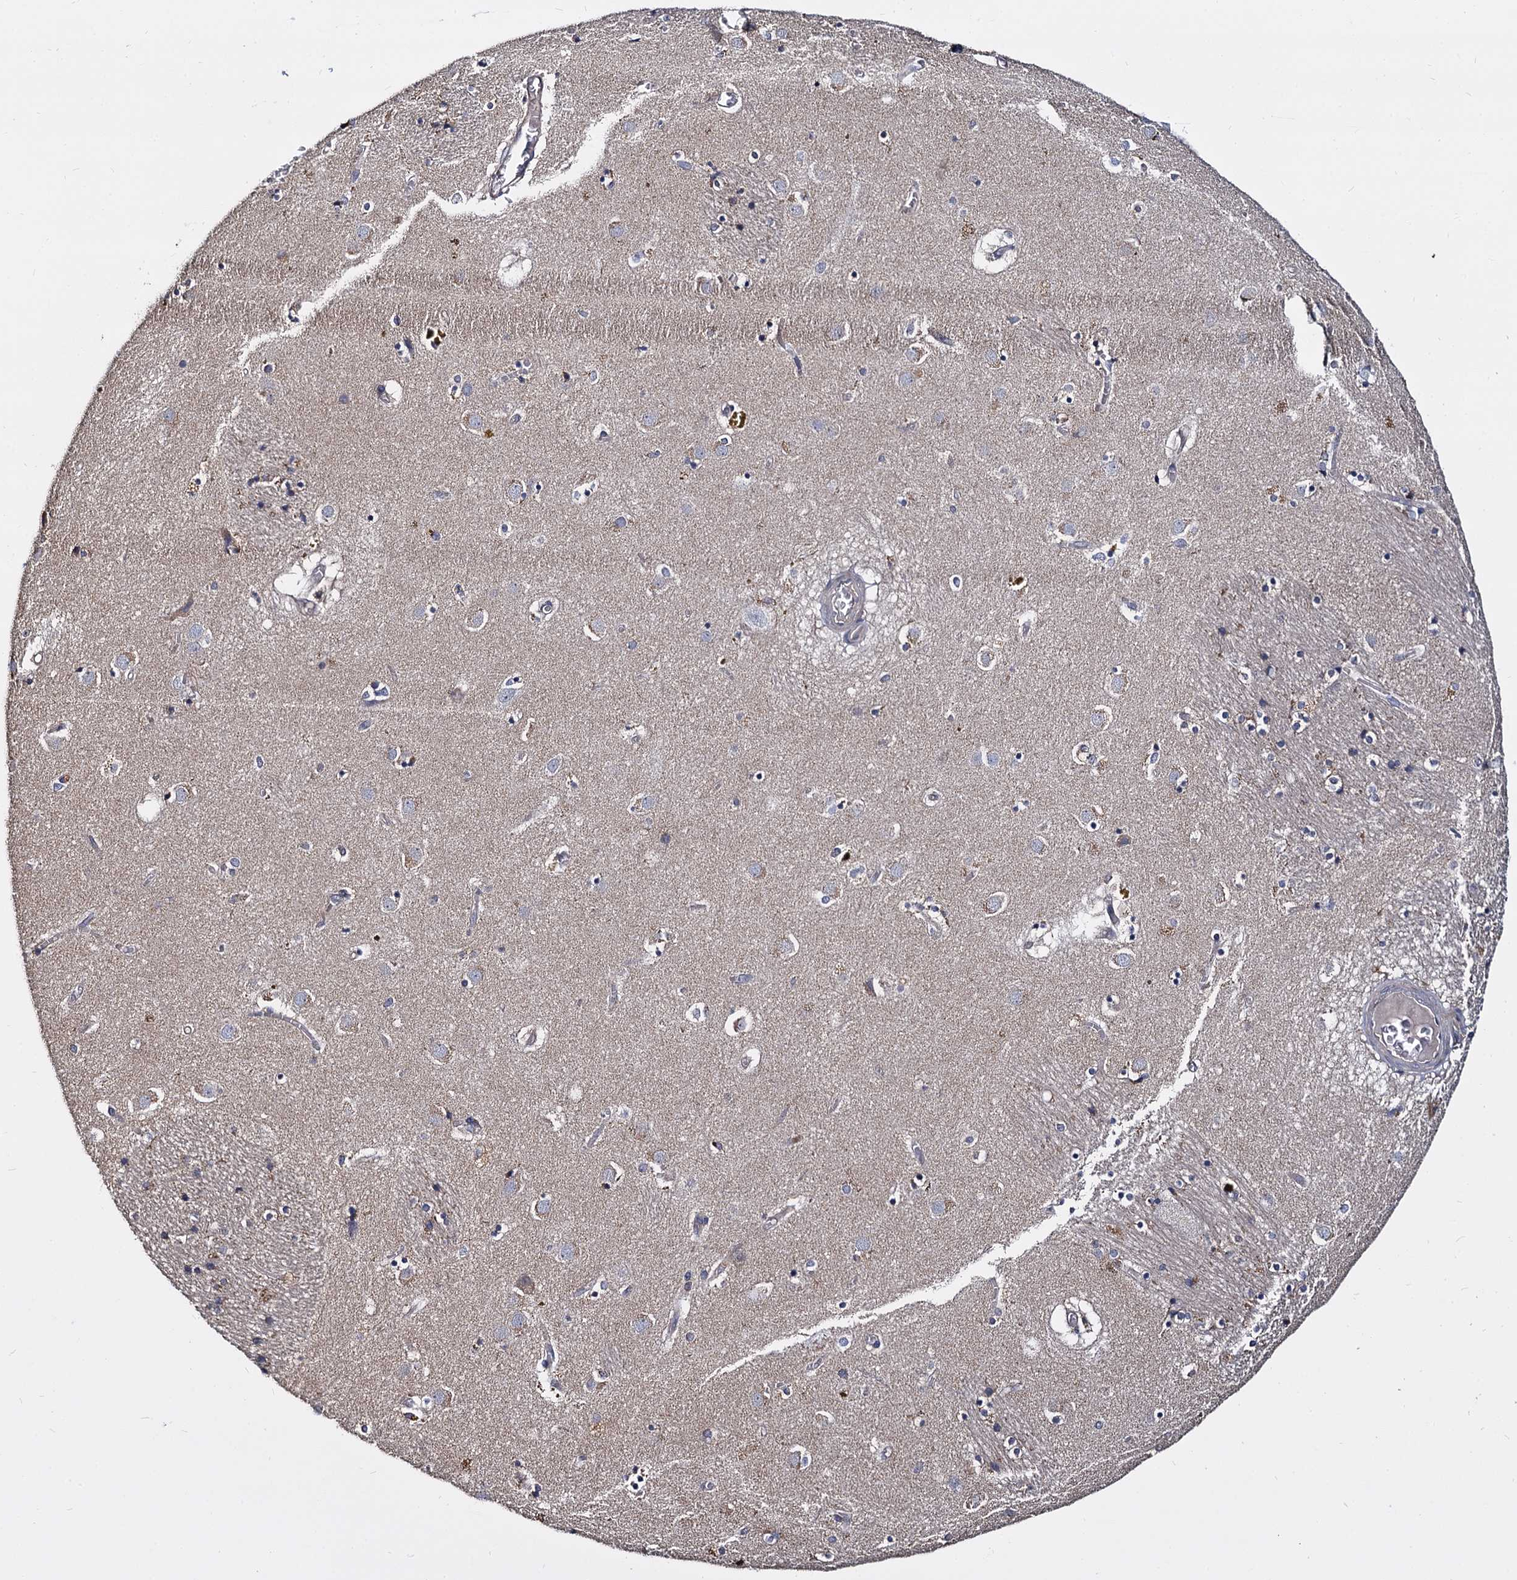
{"staining": {"intensity": "negative", "quantity": "none", "location": "none"}, "tissue": "caudate", "cell_type": "Glial cells", "image_type": "normal", "snomed": [{"axis": "morphology", "description": "Normal tissue, NOS"}, {"axis": "topography", "description": "Lateral ventricle wall"}], "caption": "The photomicrograph shows no staining of glial cells in unremarkable caudate.", "gene": "ANKRD13A", "patient": {"sex": "male", "age": 70}}